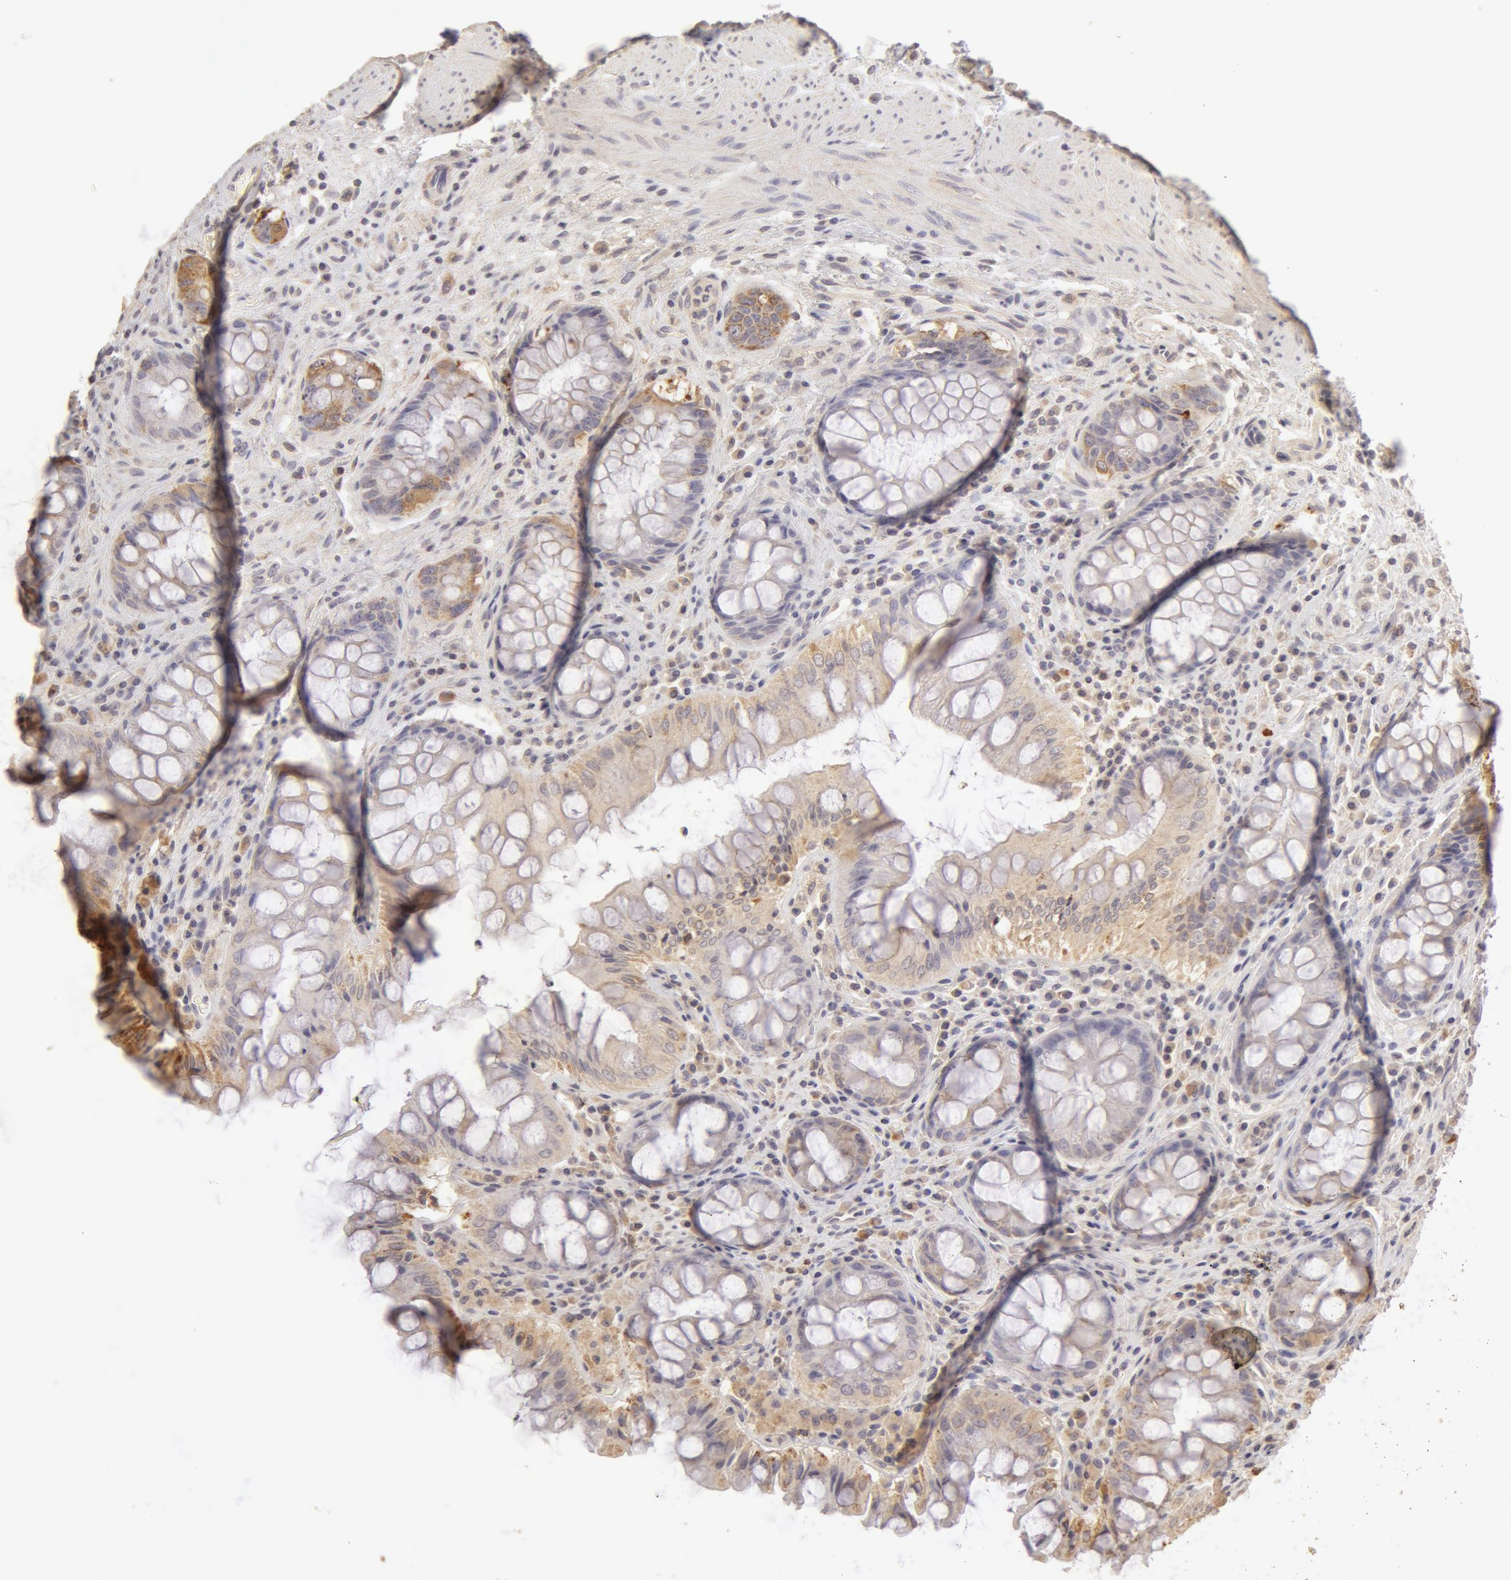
{"staining": {"intensity": "negative", "quantity": "none", "location": "none"}, "tissue": "rectum", "cell_type": "Glandular cells", "image_type": "normal", "snomed": [{"axis": "morphology", "description": "Normal tissue, NOS"}, {"axis": "topography", "description": "Rectum"}], "caption": "Glandular cells are negative for brown protein staining in benign rectum. Nuclei are stained in blue.", "gene": "ADPRH", "patient": {"sex": "female", "age": 75}}